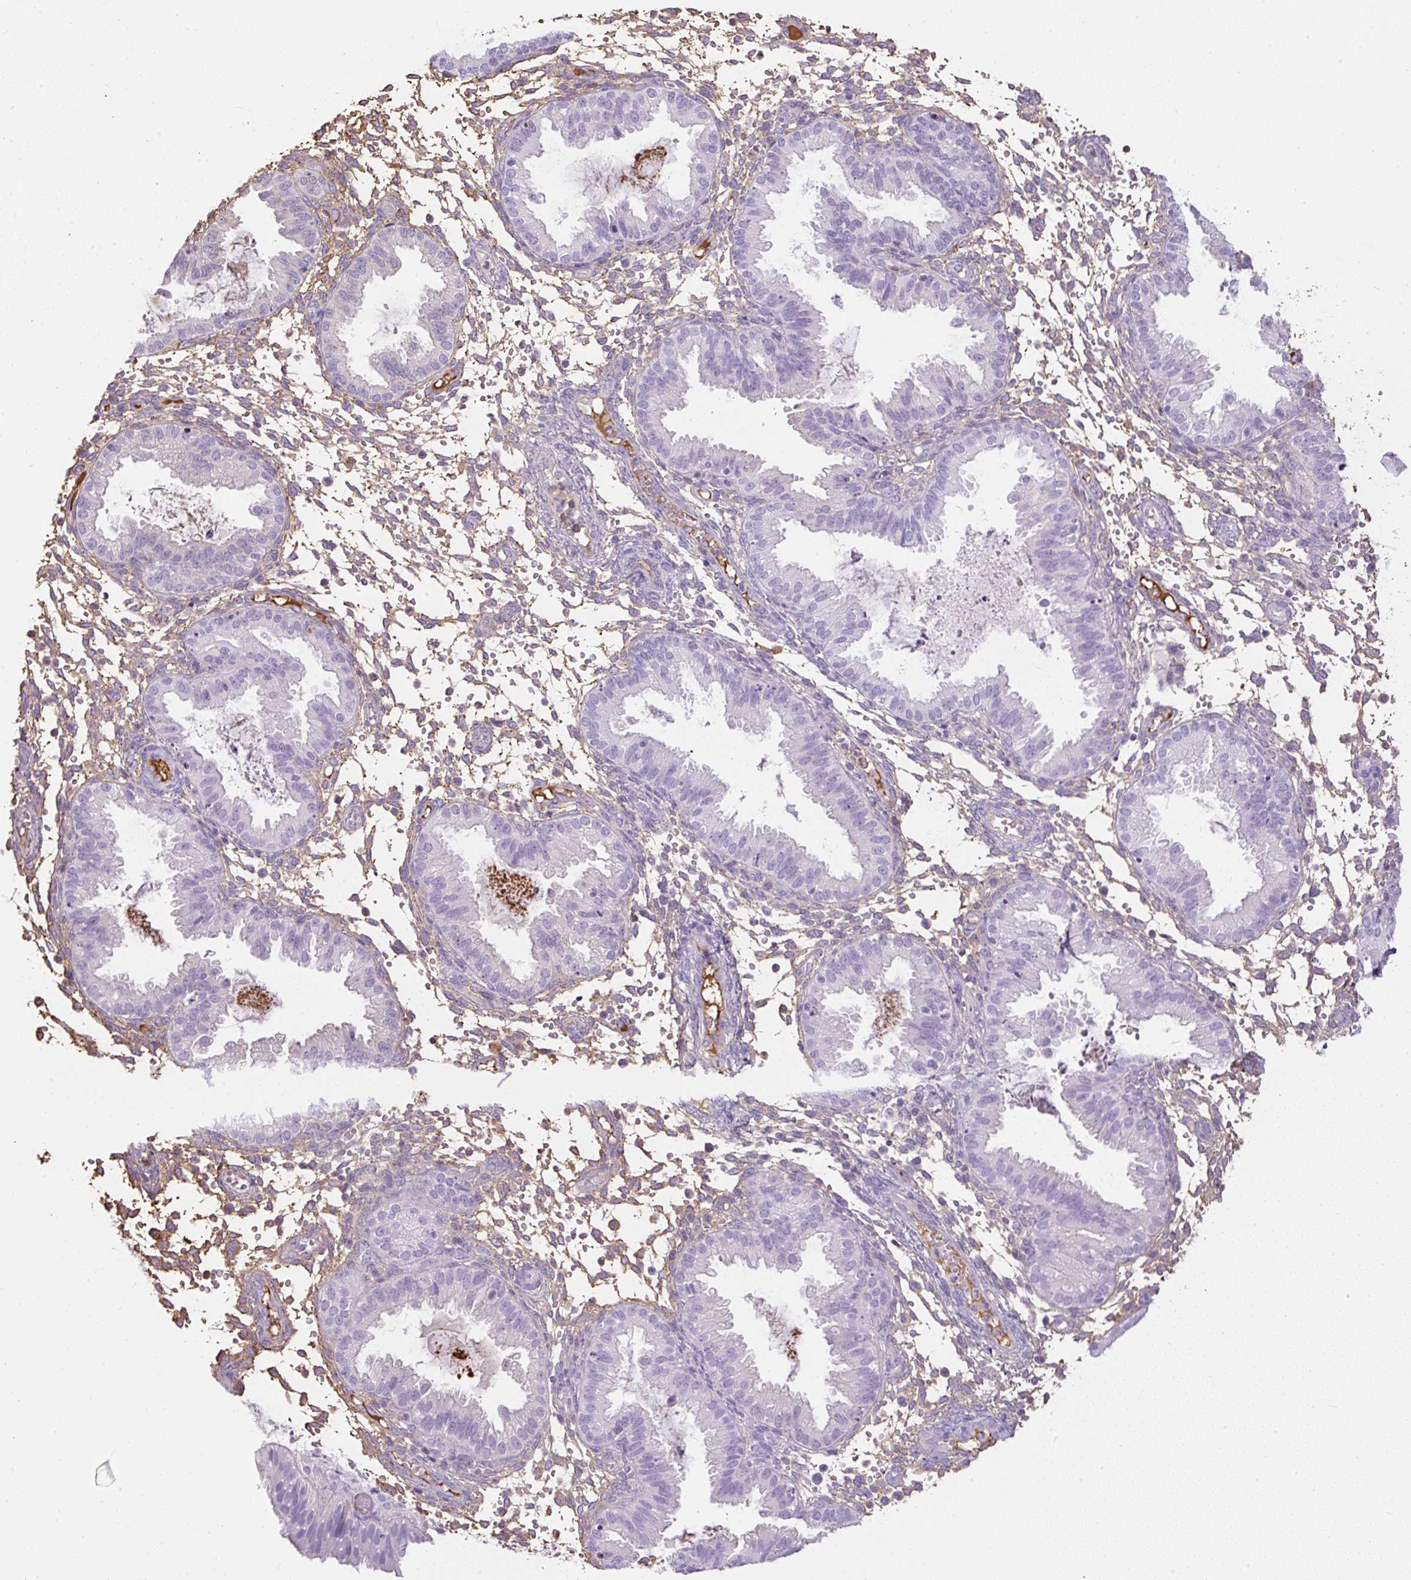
{"staining": {"intensity": "moderate", "quantity": "<25%", "location": "cytoplasmic/membranous"}, "tissue": "endometrium", "cell_type": "Cells in endometrial stroma", "image_type": "normal", "snomed": [{"axis": "morphology", "description": "Normal tissue, NOS"}, {"axis": "topography", "description": "Endometrium"}], "caption": "A photomicrograph of endometrium stained for a protein shows moderate cytoplasmic/membranous brown staining in cells in endometrial stroma.", "gene": "APOA1", "patient": {"sex": "female", "age": 33}}